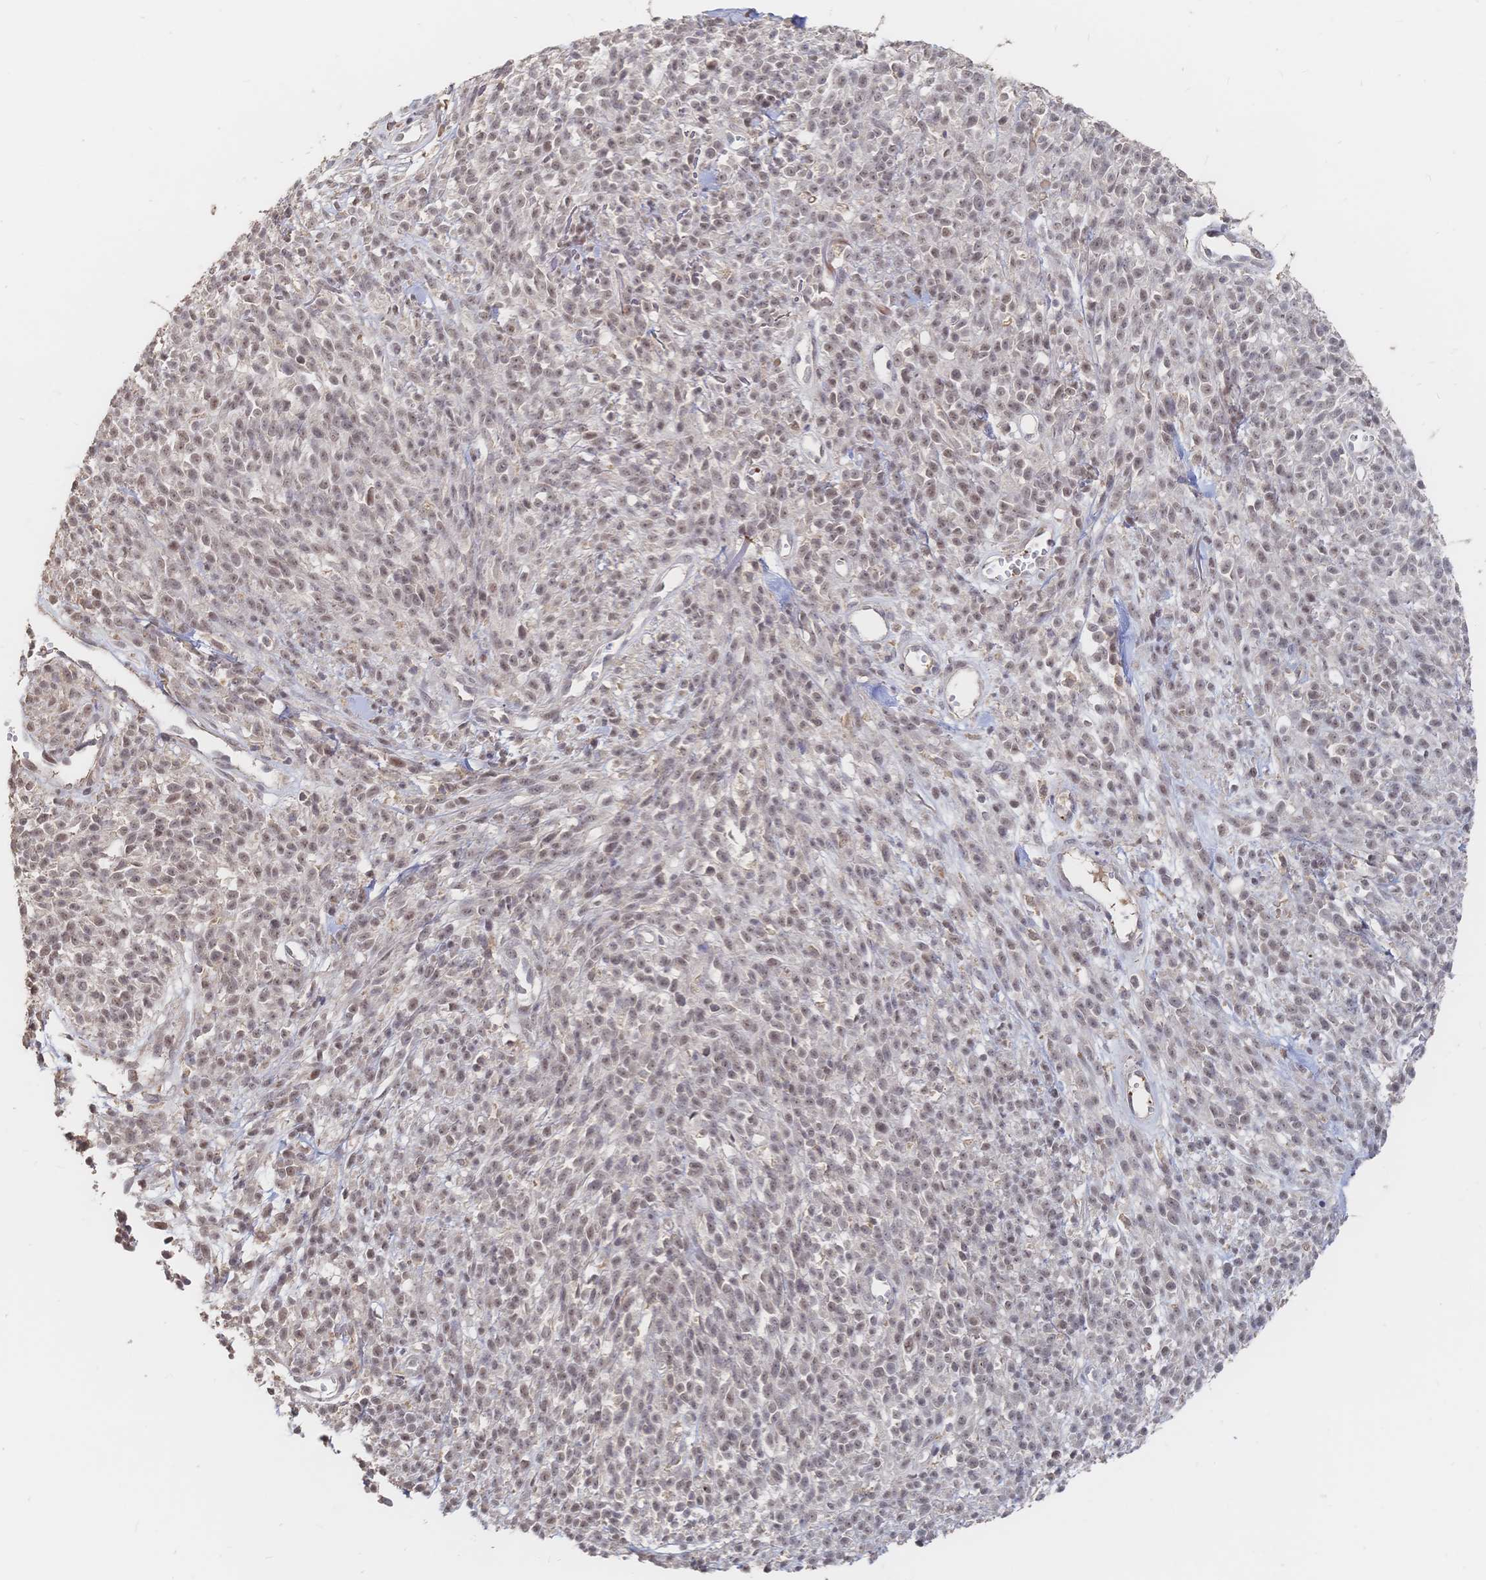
{"staining": {"intensity": "weak", "quantity": ">75%", "location": "nuclear"}, "tissue": "melanoma", "cell_type": "Tumor cells", "image_type": "cancer", "snomed": [{"axis": "morphology", "description": "Malignant melanoma, NOS"}, {"axis": "topography", "description": "Skin"}, {"axis": "topography", "description": "Skin of trunk"}], "caption": "Tumor cells demonstrate low levels of weak nuclear staining in about >75% of cells in human malignant melanoma.", "gene": "LRP5", "patient": {"sex": "male", "age": 74}}